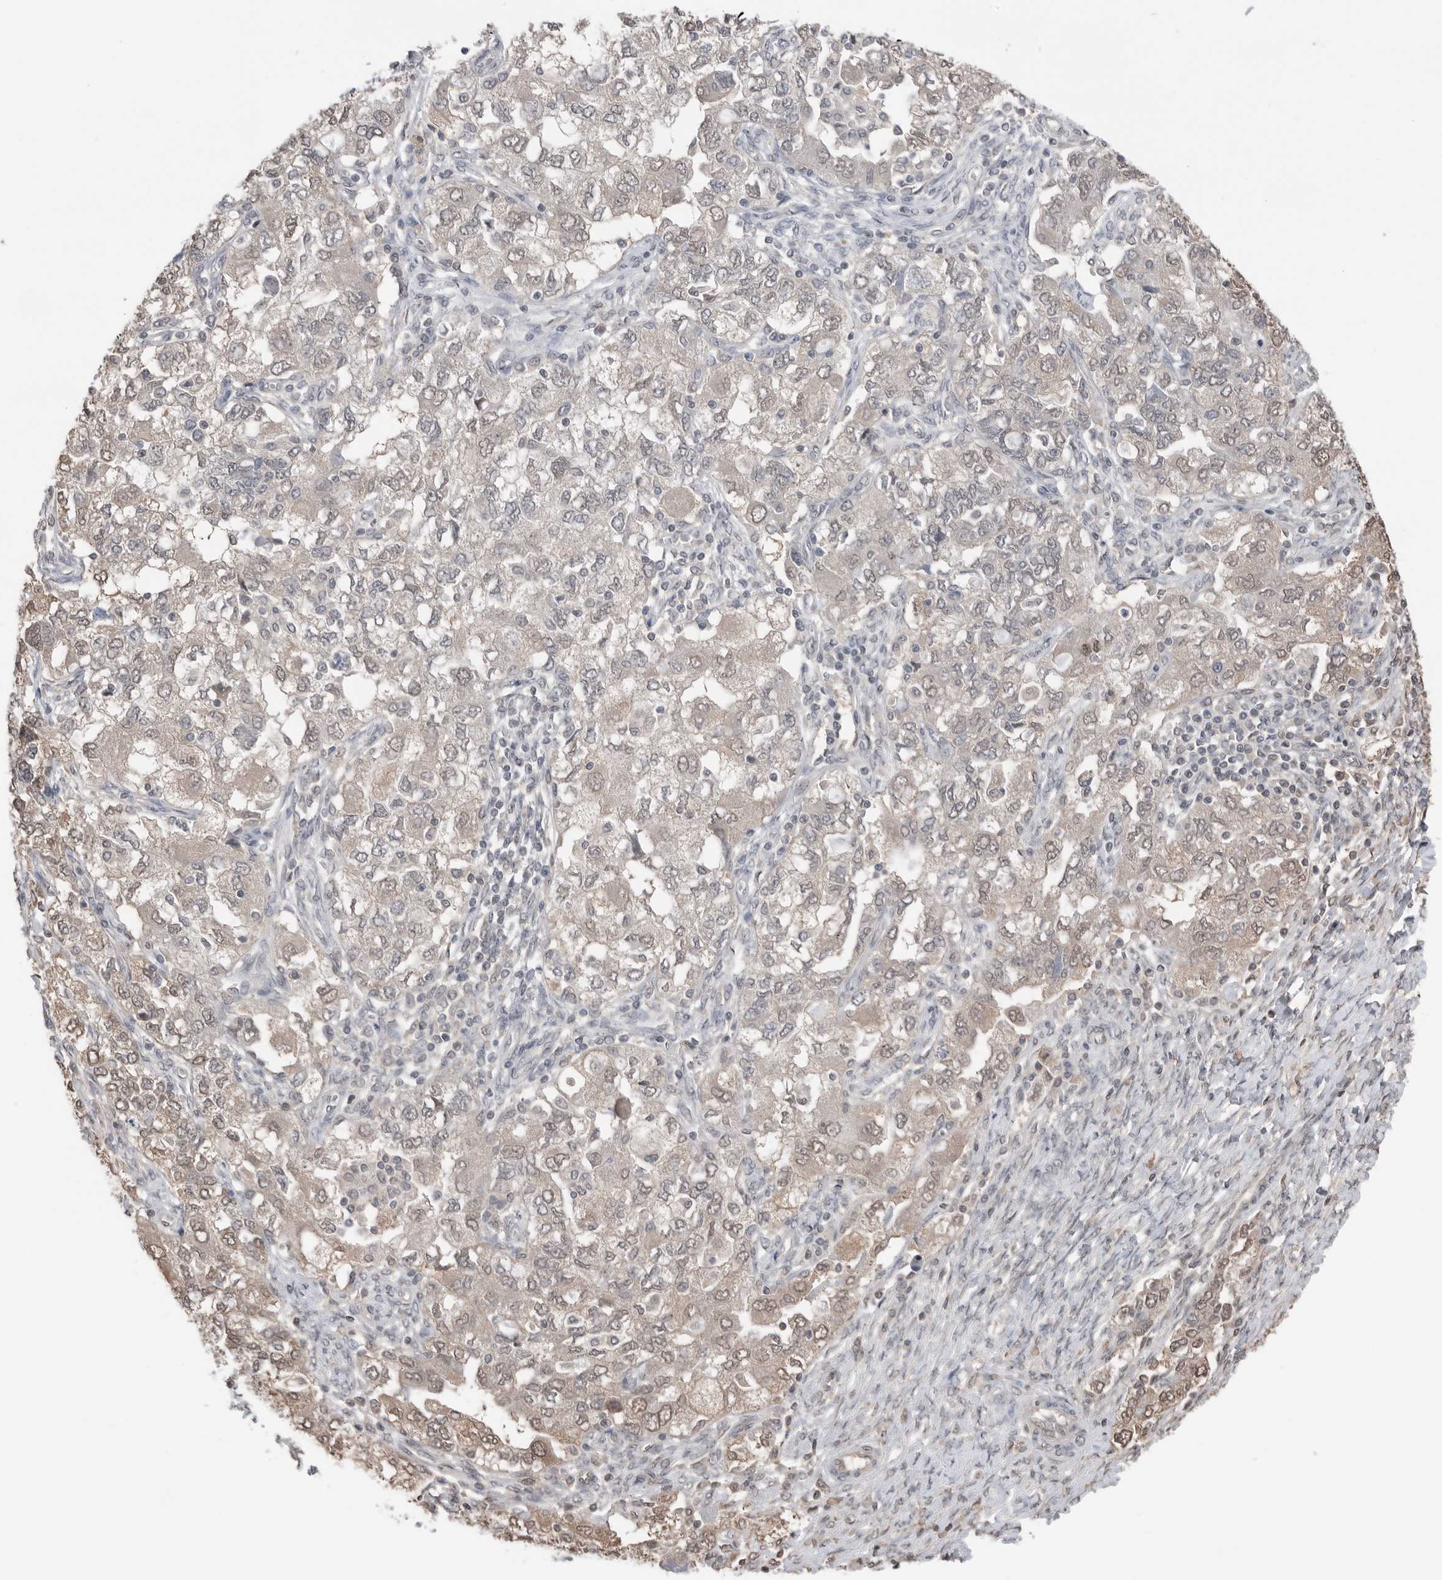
{"staining": {"intensity": "weak", "quantity": "25%-75%", "location": "cytoplasmic/membranous,nuclear"}, "tissue": "ovarian cancer", "cell_type": "Tumor cells", "image_type": "cancer", "snomed": [{"axis": "morphology", "description": "Carcinoma, NOS"}, {"axis": "morphology", "description": "Cystadenocarcinoma, serous, NOS"}, {"axis": "topography", "description": "Ovary"}], "caption": "The micrograph displays staining of ovarian cancer (carcinoma), revealing weak cytoplasmic/membranous and nuclear protein positivity (brown color) within tumor cells. (brown staining indicates protein expression, while blue staining denotes nuclei).", "gene": "PEAK1", "patient": {"sex": "female", "age": 69}}